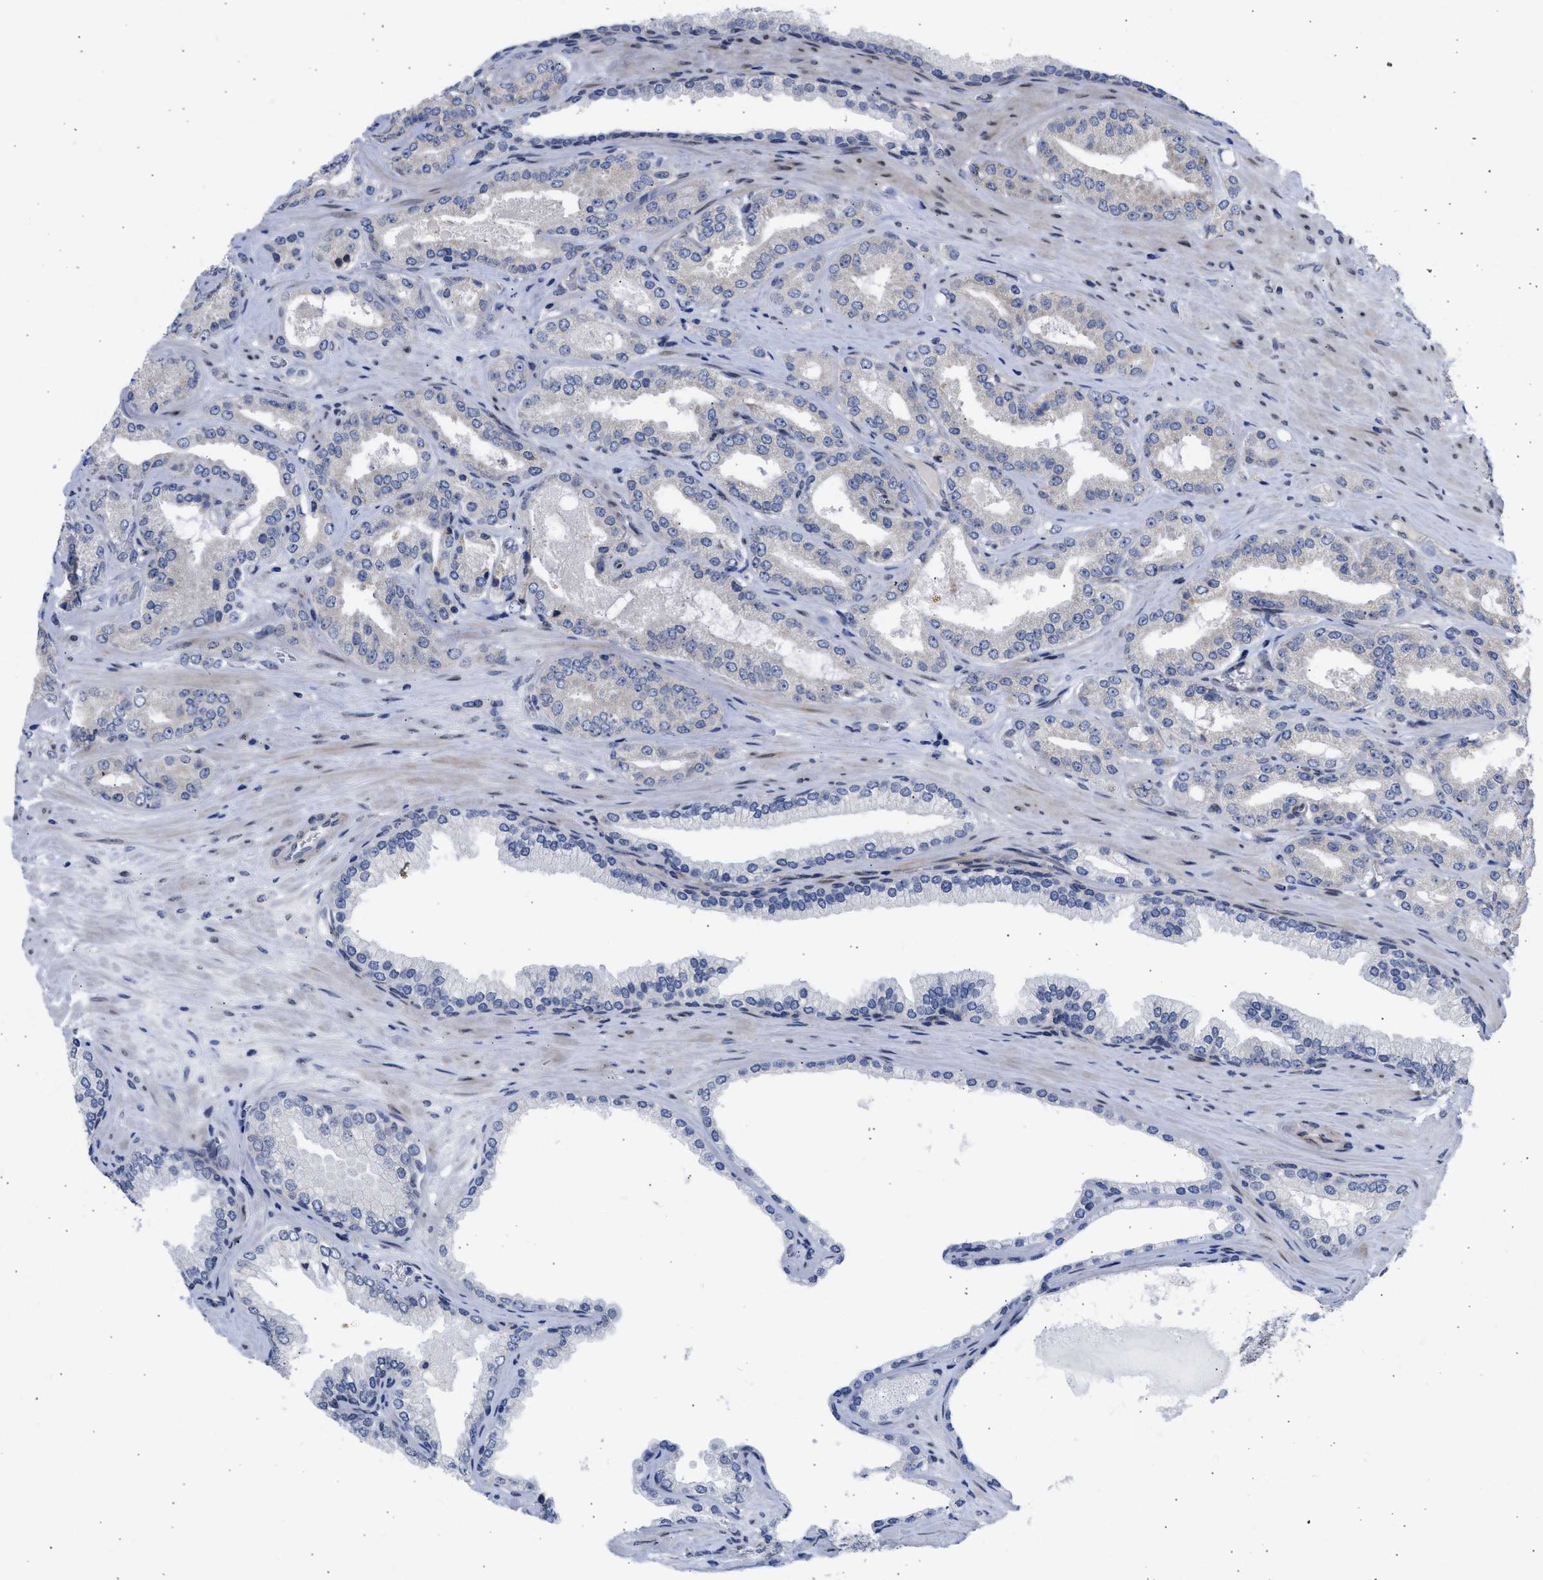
{"staining": {"intensity": "negative", "quantity": "none", "location": "none"}, "tissue": "prostate cancer", "cell_type": "Tumor cells", "image_type": "cancer", "snomed": [{"axis": "morphology", "description": "Adenocarcinoma, High grade"}, {"axis": "topography", "description": "Prostate"}], "caption": "The photomicrograph shows no staining of tumor cells in high-grade adenocarcinoma (prostate).", "gene": "NUP35", "patient": {"sex": "male", "age": 71}}